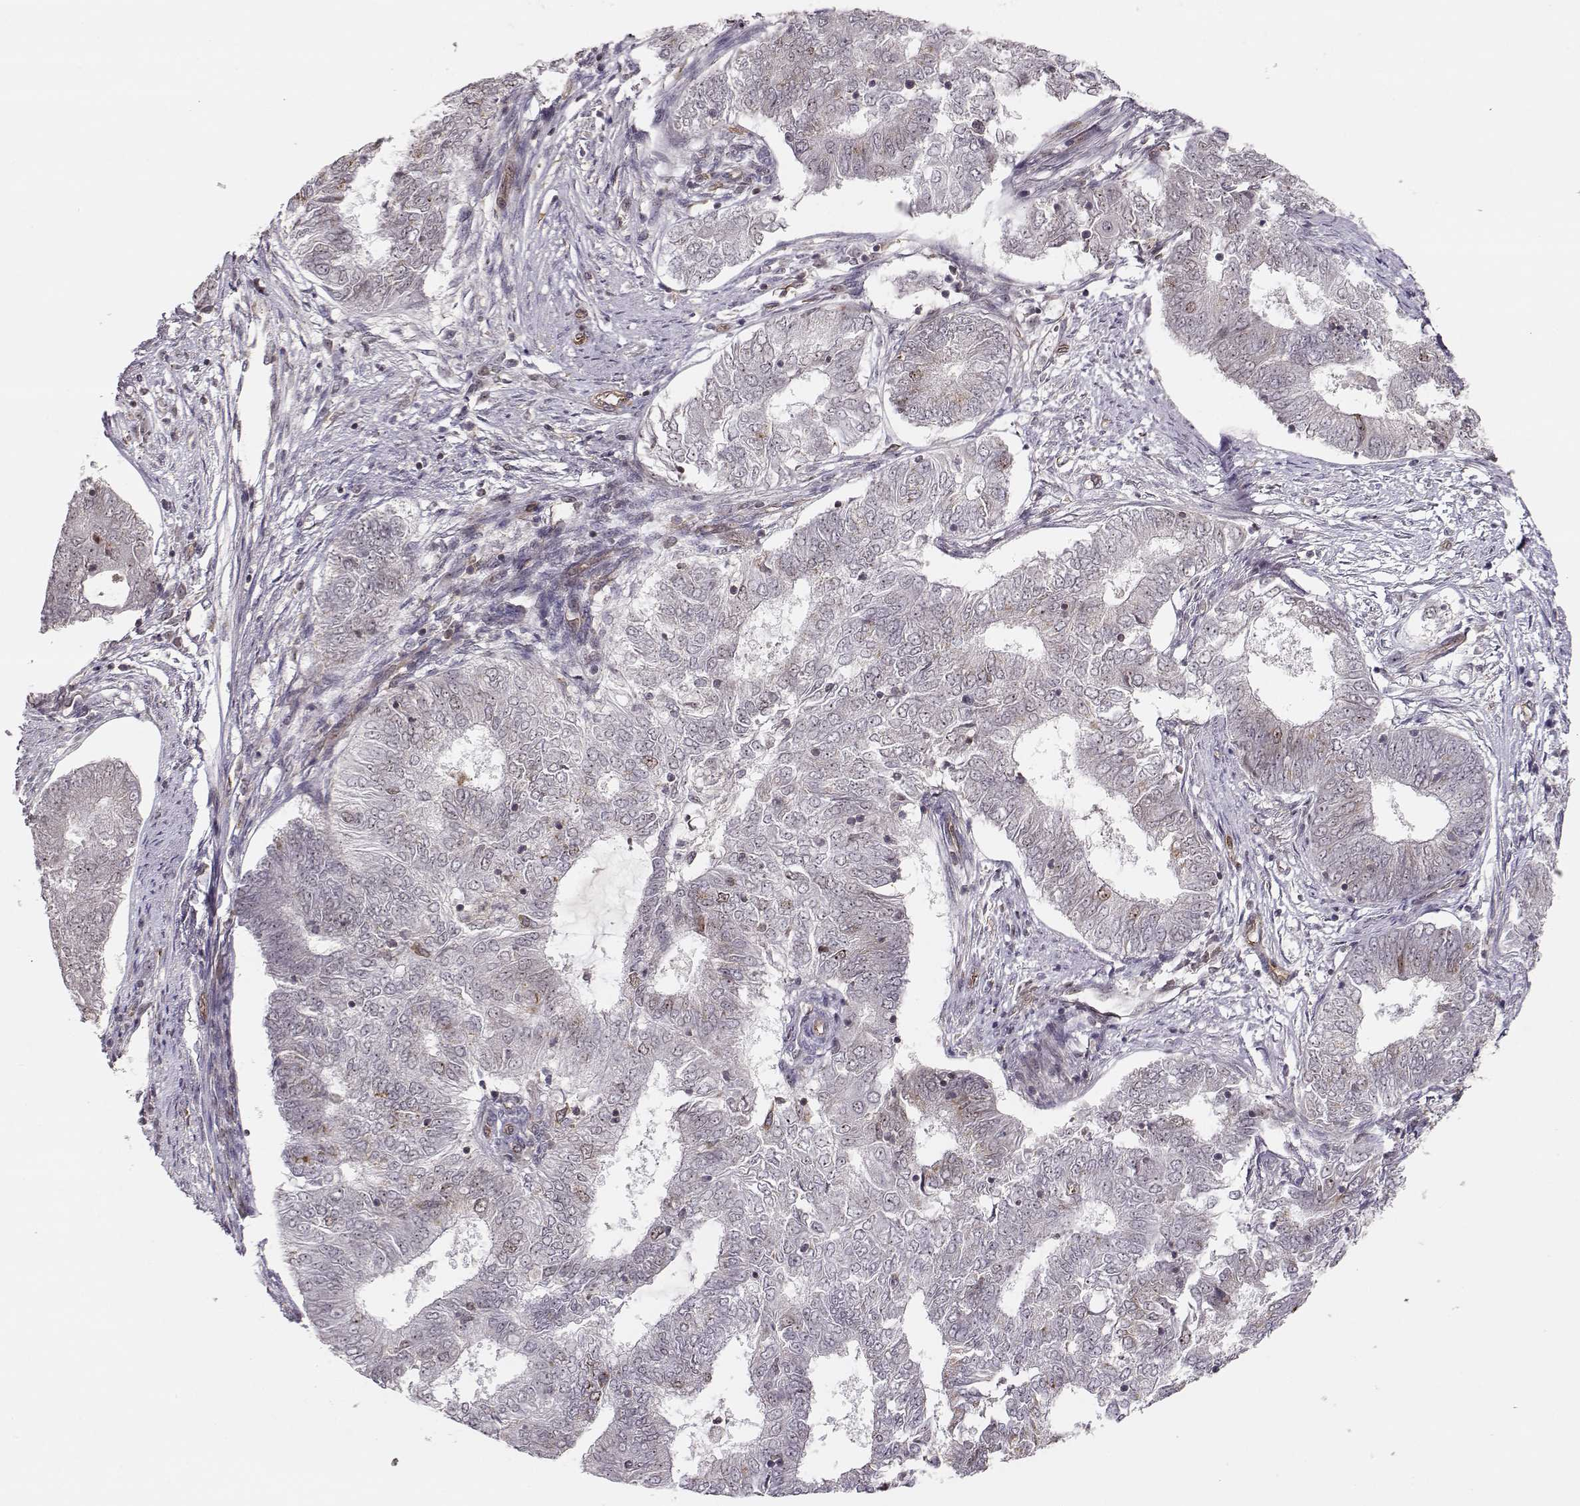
{"staining": {"intensity": "negative", "quantity": "none", "location": "none"}, "tissue": "endometrial cancer", "cell_type": "Tumor cells", "image_type": "cancer", "snomed": [{"axis": "morphology", "description": "Adenocarcinoma, NOS"}, {"axis": "topography", "description": "Endometrium"}], "caption": "This image is of endometrial cancer stained with immunohistochemistry to label a protein in brown with the nuclei are counter-stained blue. There is no staining in tumor cells.", "gene": "CIR1", "patient": {"sex": "female", "age": 62}}